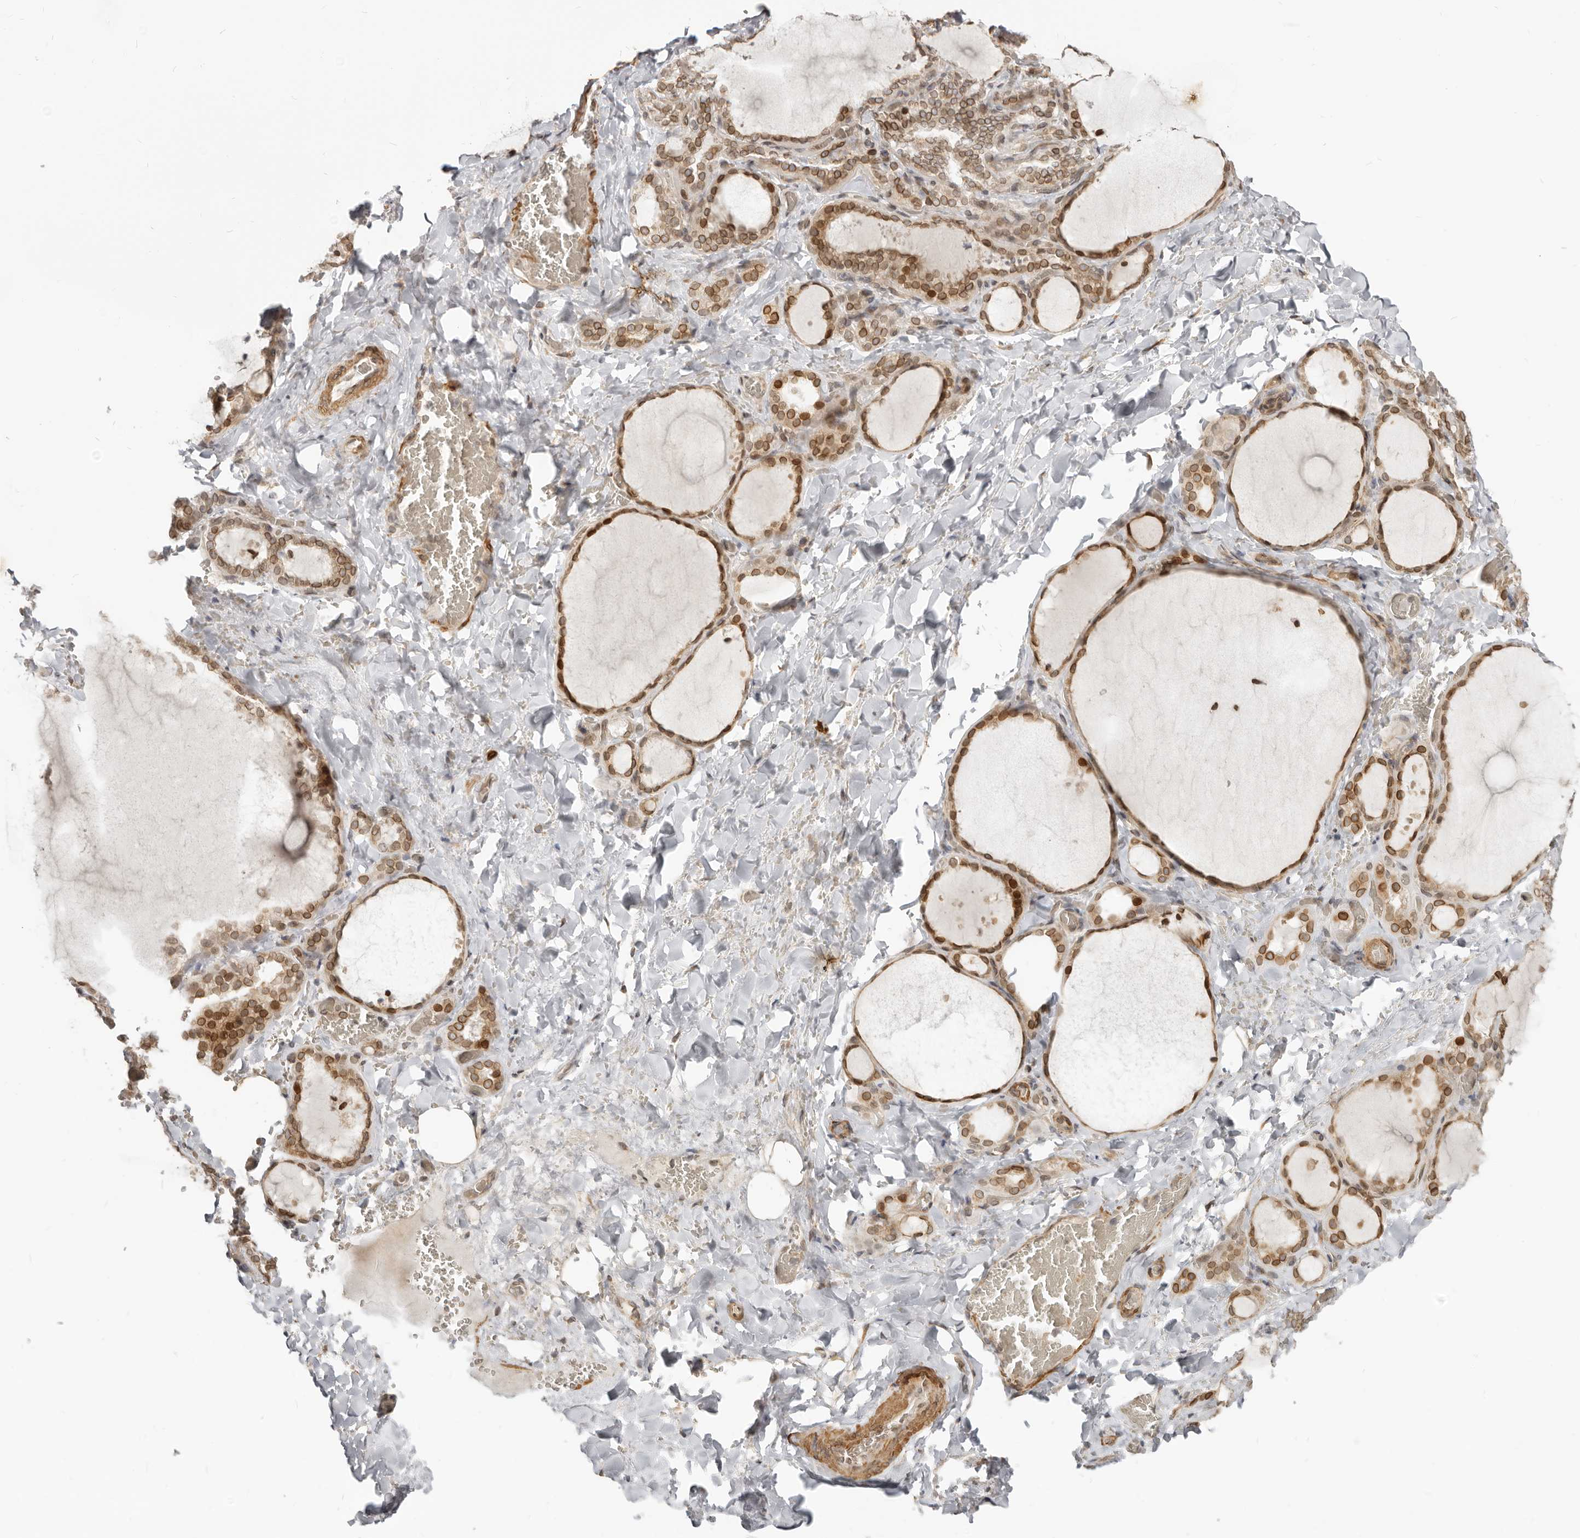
{"staining": {"intensity": "moderate", "quantity": ">75%", "location": "cytoplasmic/membranous,nuclear"}, "tissue": "thyroid gland", "cell_type": "Glandular cells", "image_type": "normal", "snomed": [{"axis": "morphology", "description": "Normal tissue, NOS"}, {"axis": "topography", "description": "Thyroid gland"}], "caption": "This is a photomicrograph of IHC staining of benign thyroid gland, which shows moderate positivity in the cytoplasmic/membranous,nuclear of glandular cells.", "gene": "NUP153", "patient": {"sex": "female", "age": 22}}